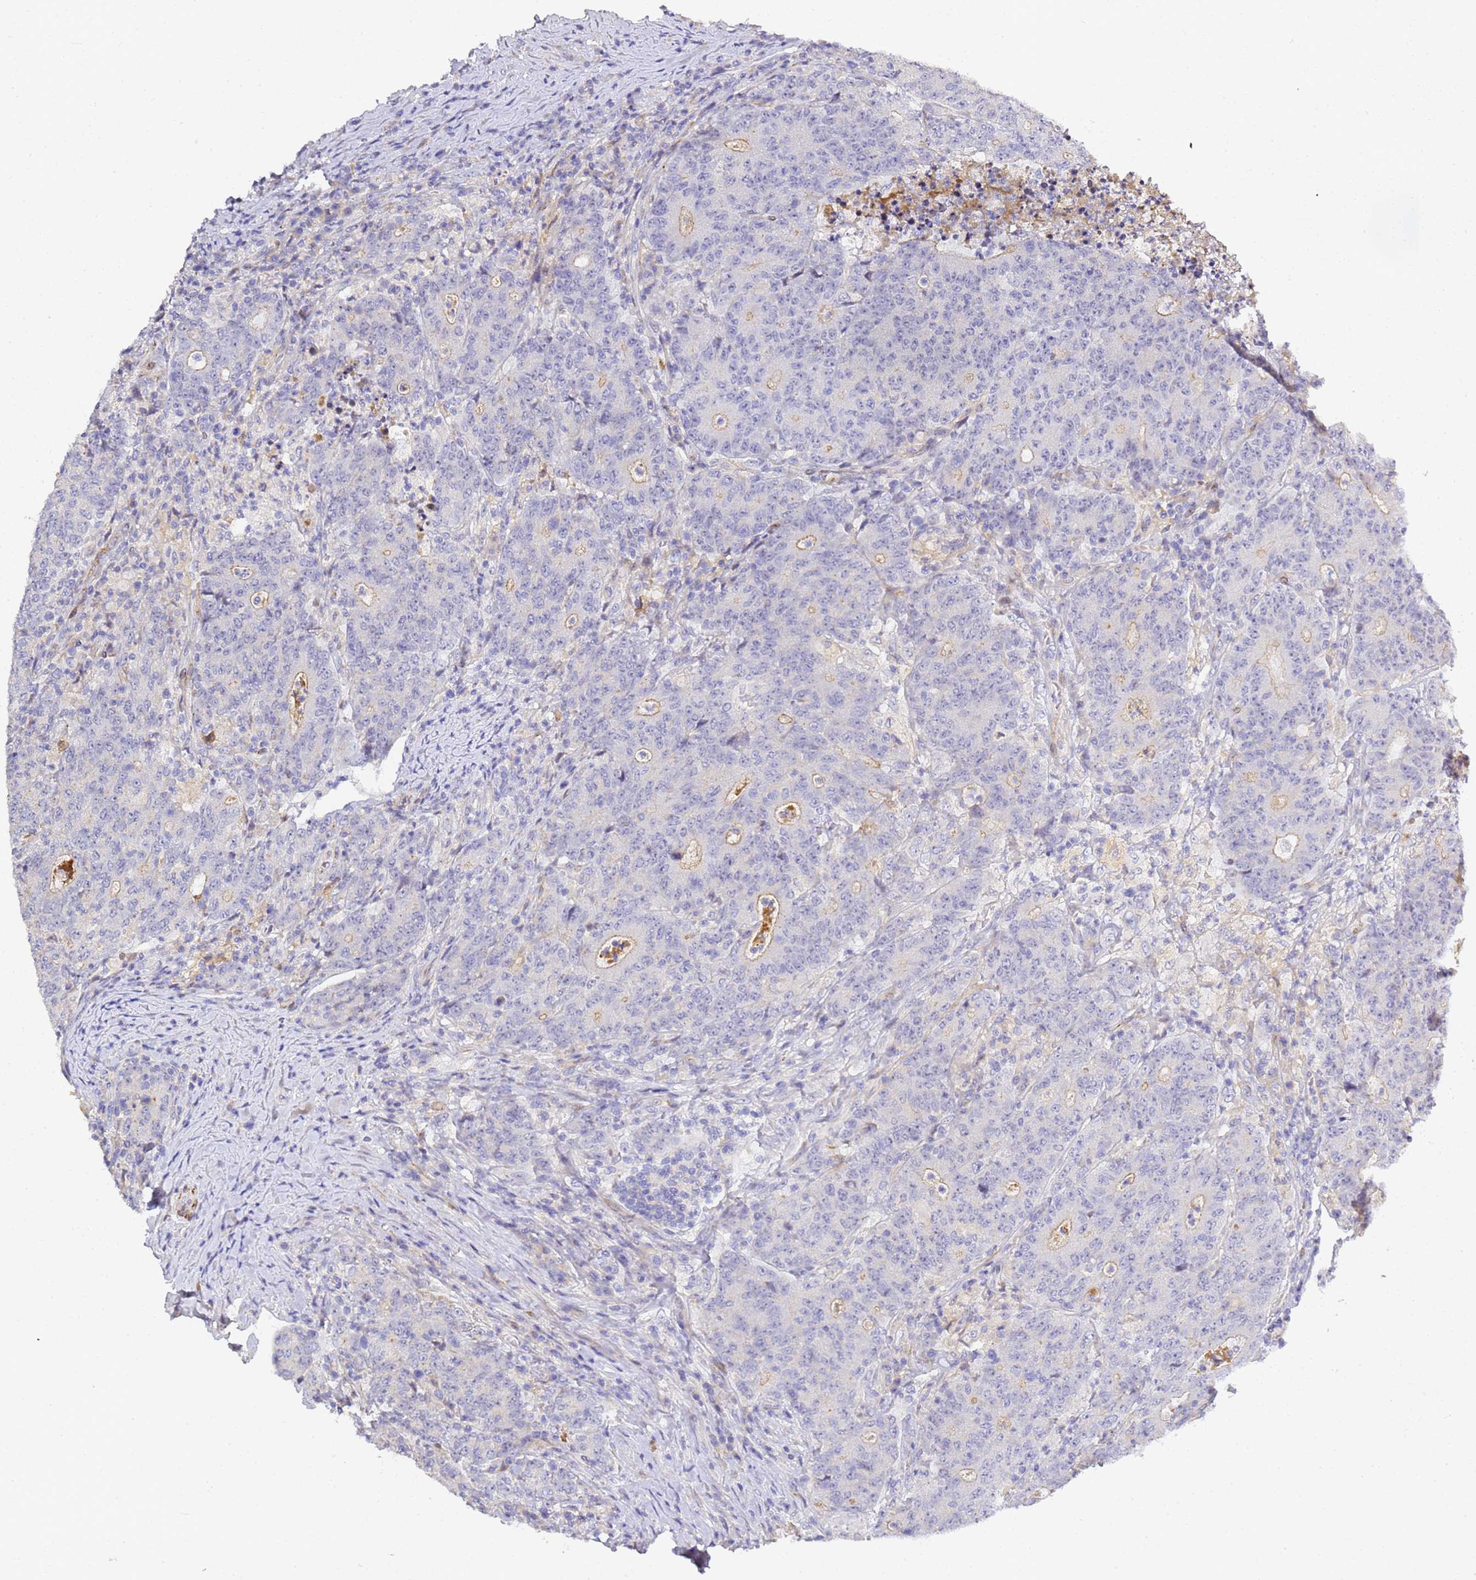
{"staining": {"intensity": "weak", "quantity": "<25%", "location": "cytoplasmic/membranous"}, "tissue": "colorectal cancer", "cell_type": "Tumor cells", "image_type": "cancer", "snomed": [{"axis": "morphology", "description": "Adenocarcinoma, NOS"}, {"axis": "topography", "description": "Colon"}], "caption": "High power microscopy histopathology image of an IHC photomicrograph of adenocarcinoma (colorectal), revealing no significant expression in tumor cells.", "gene": "CFH", "patient": {"sex": "female", "age": 75}}